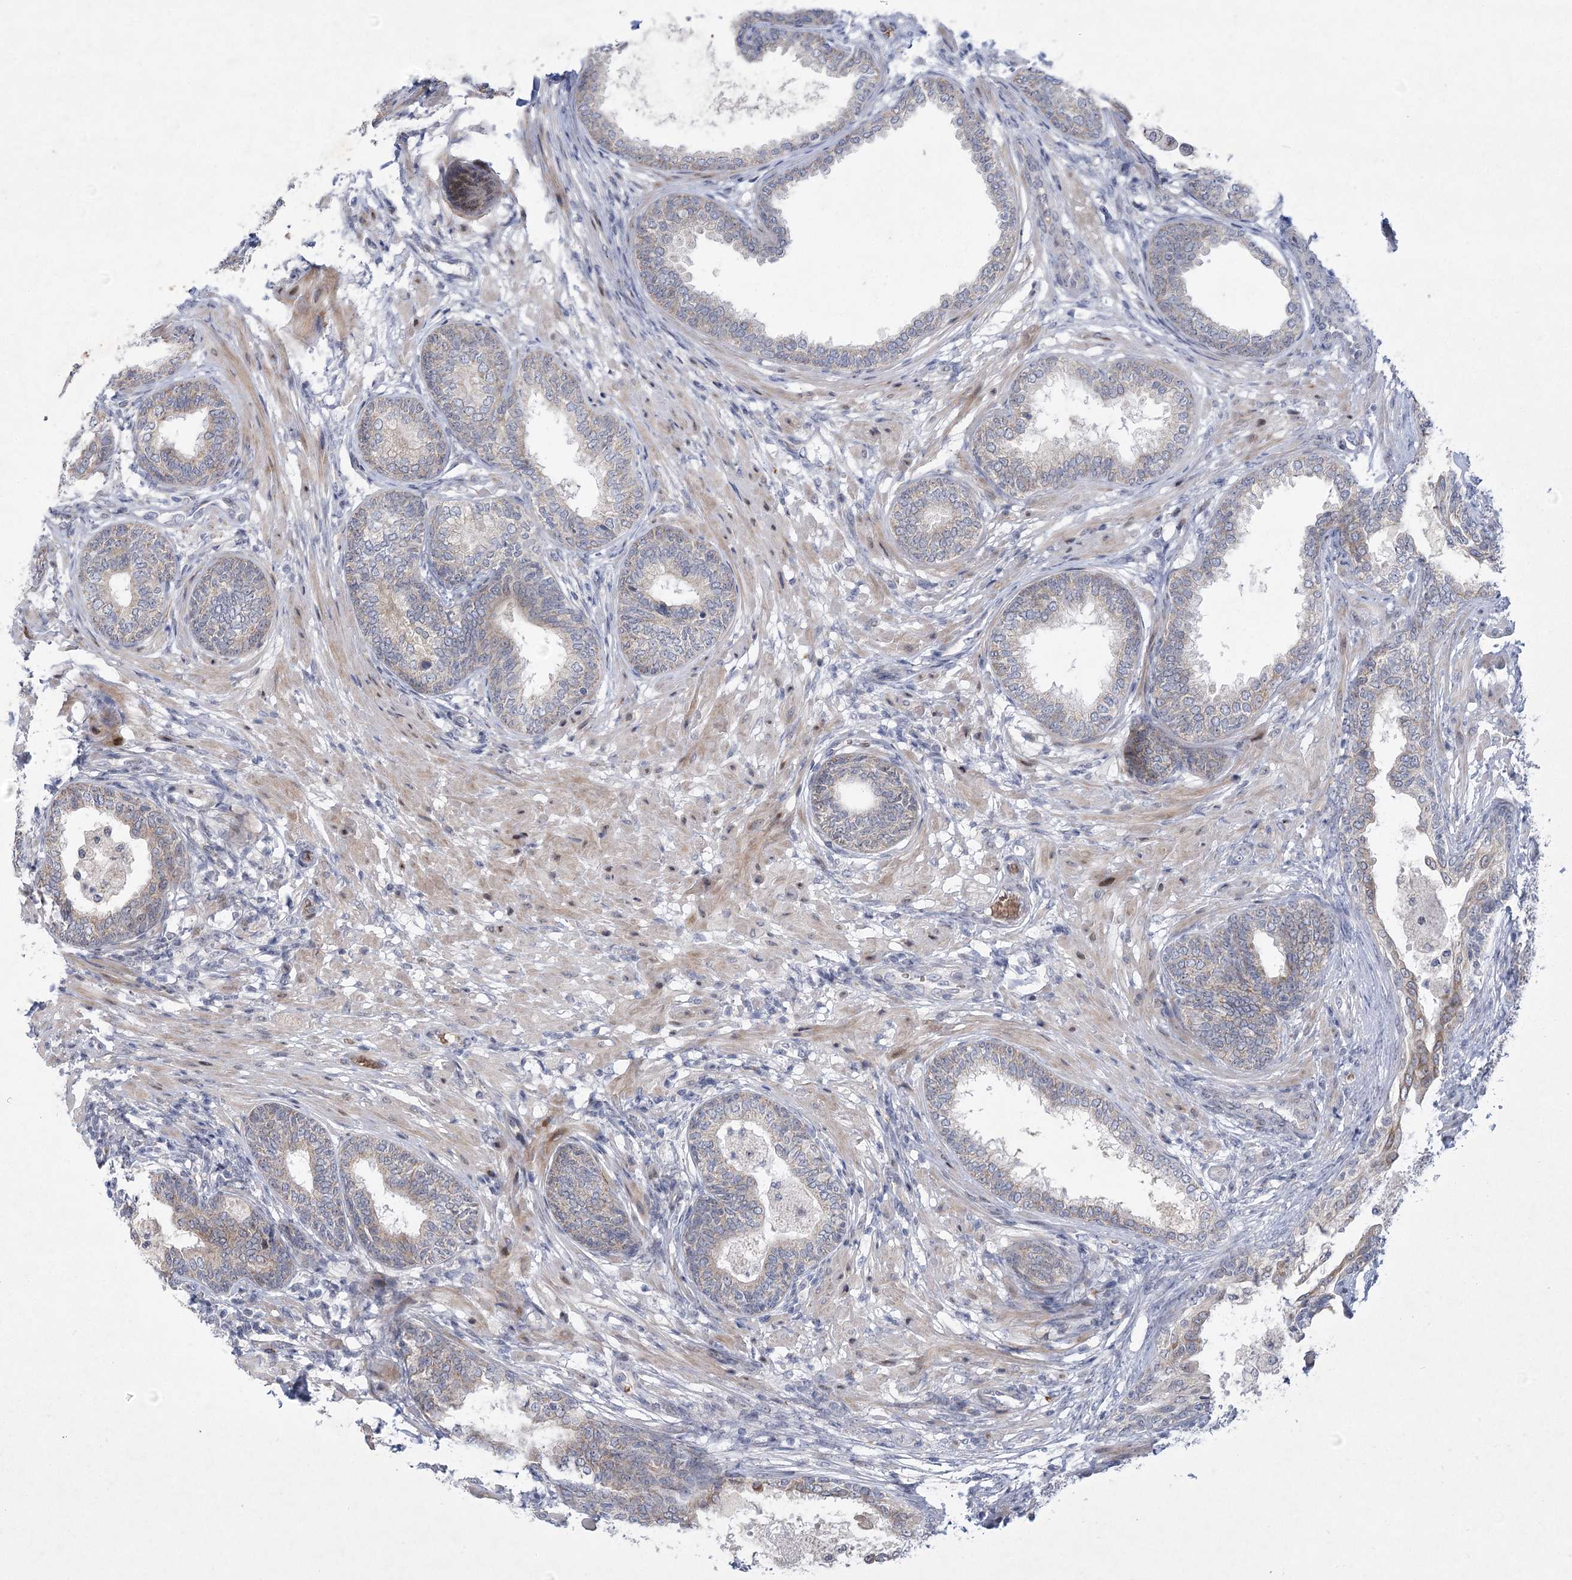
{"staining": {"intensity": "moderate", "quantity": "<25%", "location": "cytoplasmic/membranous"}, "tissue": "prostate", "cell_type": "Glandular cells", "image_type": "normal", "snomed": [{"axis": "morphology", "description": "Normal tissue, NOS"}, {"axis": "topography", "description": "Prostate"}], "caption": "Protein expression analysis of benign prostate shows moderate cytoplasmic/membranous staining in approximately <25% of glandular cells.", "gene": "NSMCE4A", "patient": {"sex": "male", "age": 76}}